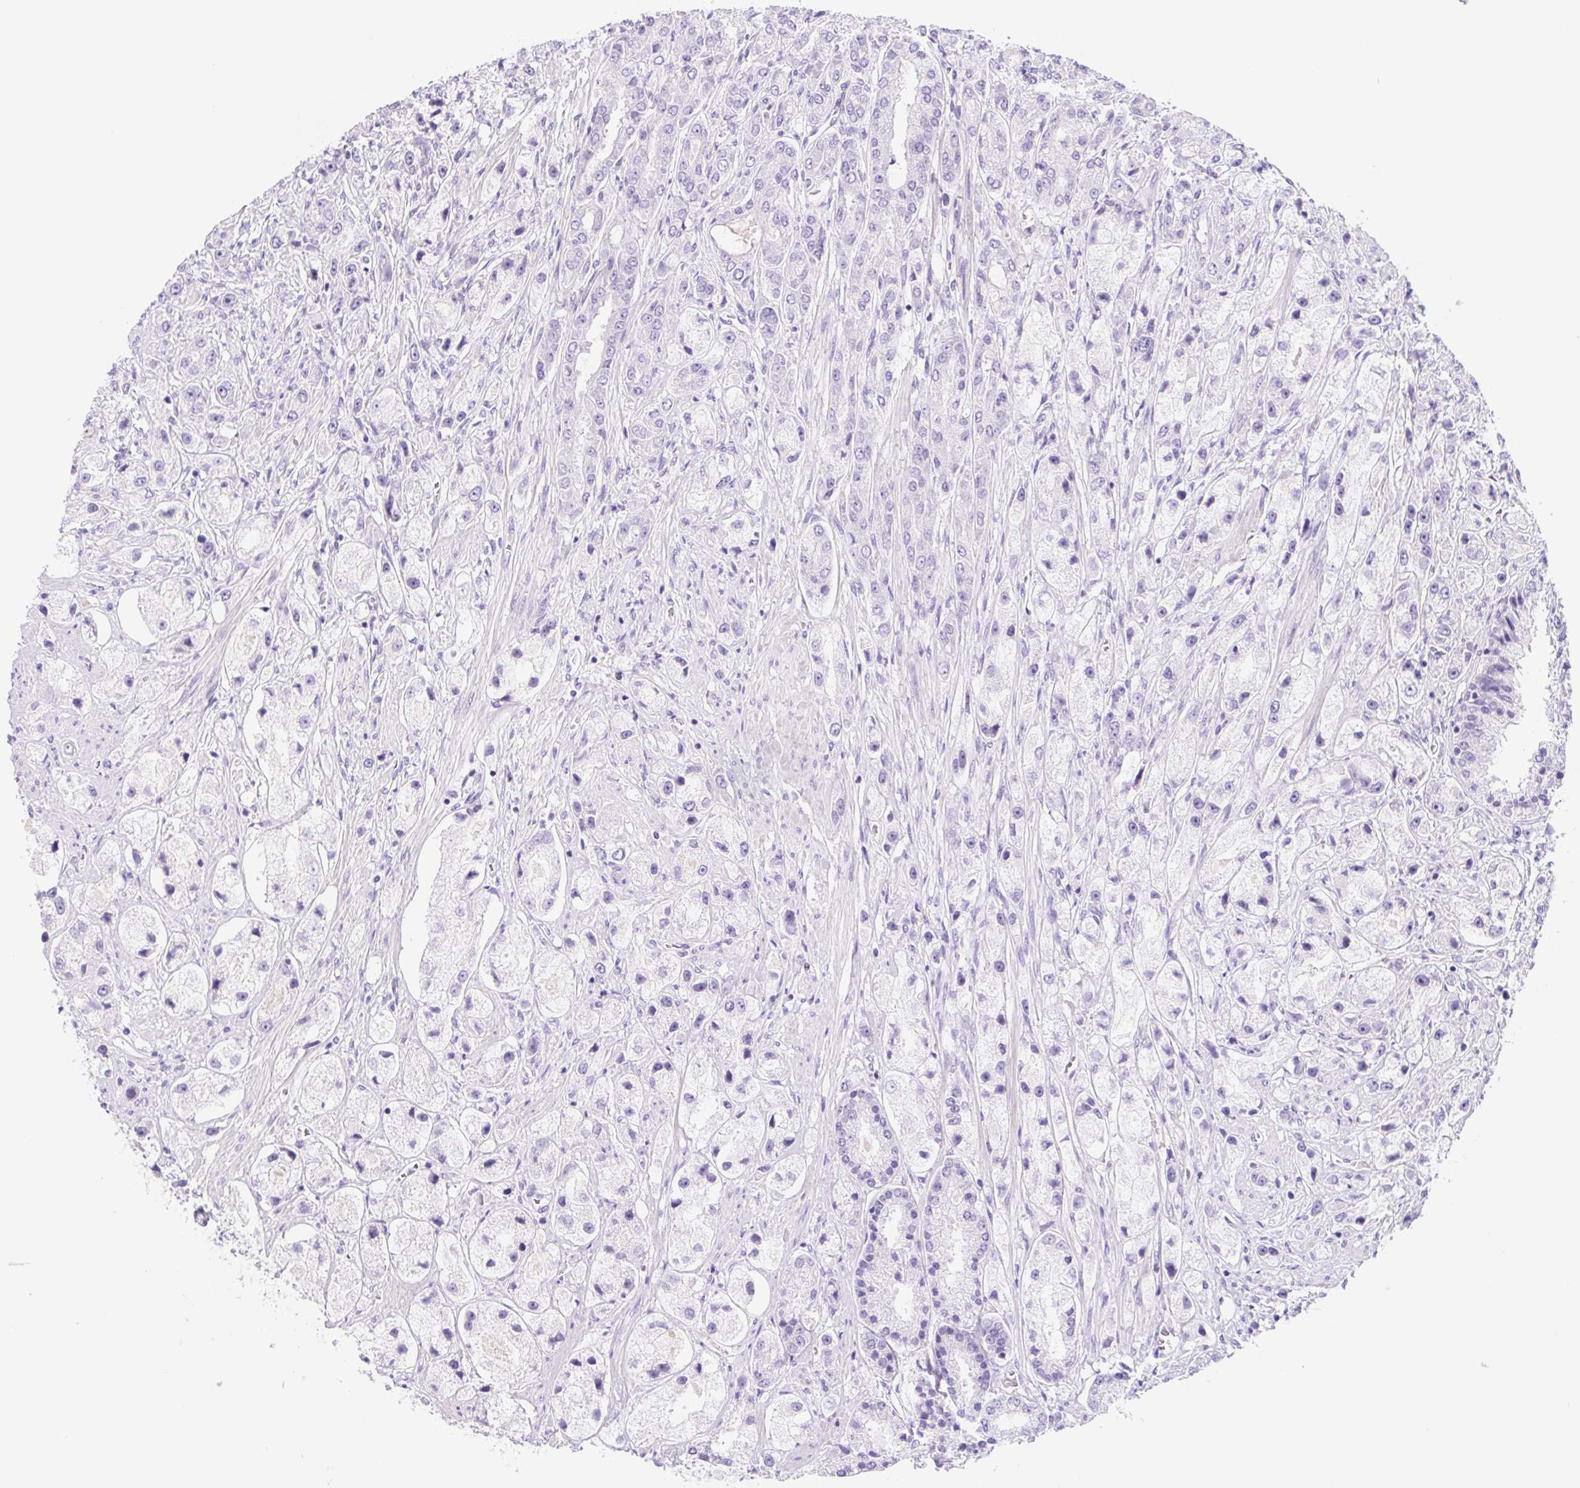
{"staining": {"intensity": "negative", "quantity": "none", "location": "none"}, "tissue": "prostate cancer", "cell_type": "Tumor cells", "image_type": "cancer", "snomed": [{"axis": "morphology", "description": "Adenocarcinoma, High grade"}, {"axis": "topography", "description": "Prostate"}], "caption": "Prostate cancer (high-grade adenocarcinoma) was stained to show a protein in brown. There is no significant staining in tumor cells.", "gene": "CYP21A2", "patient": {"sex": "male", "age": 67}}